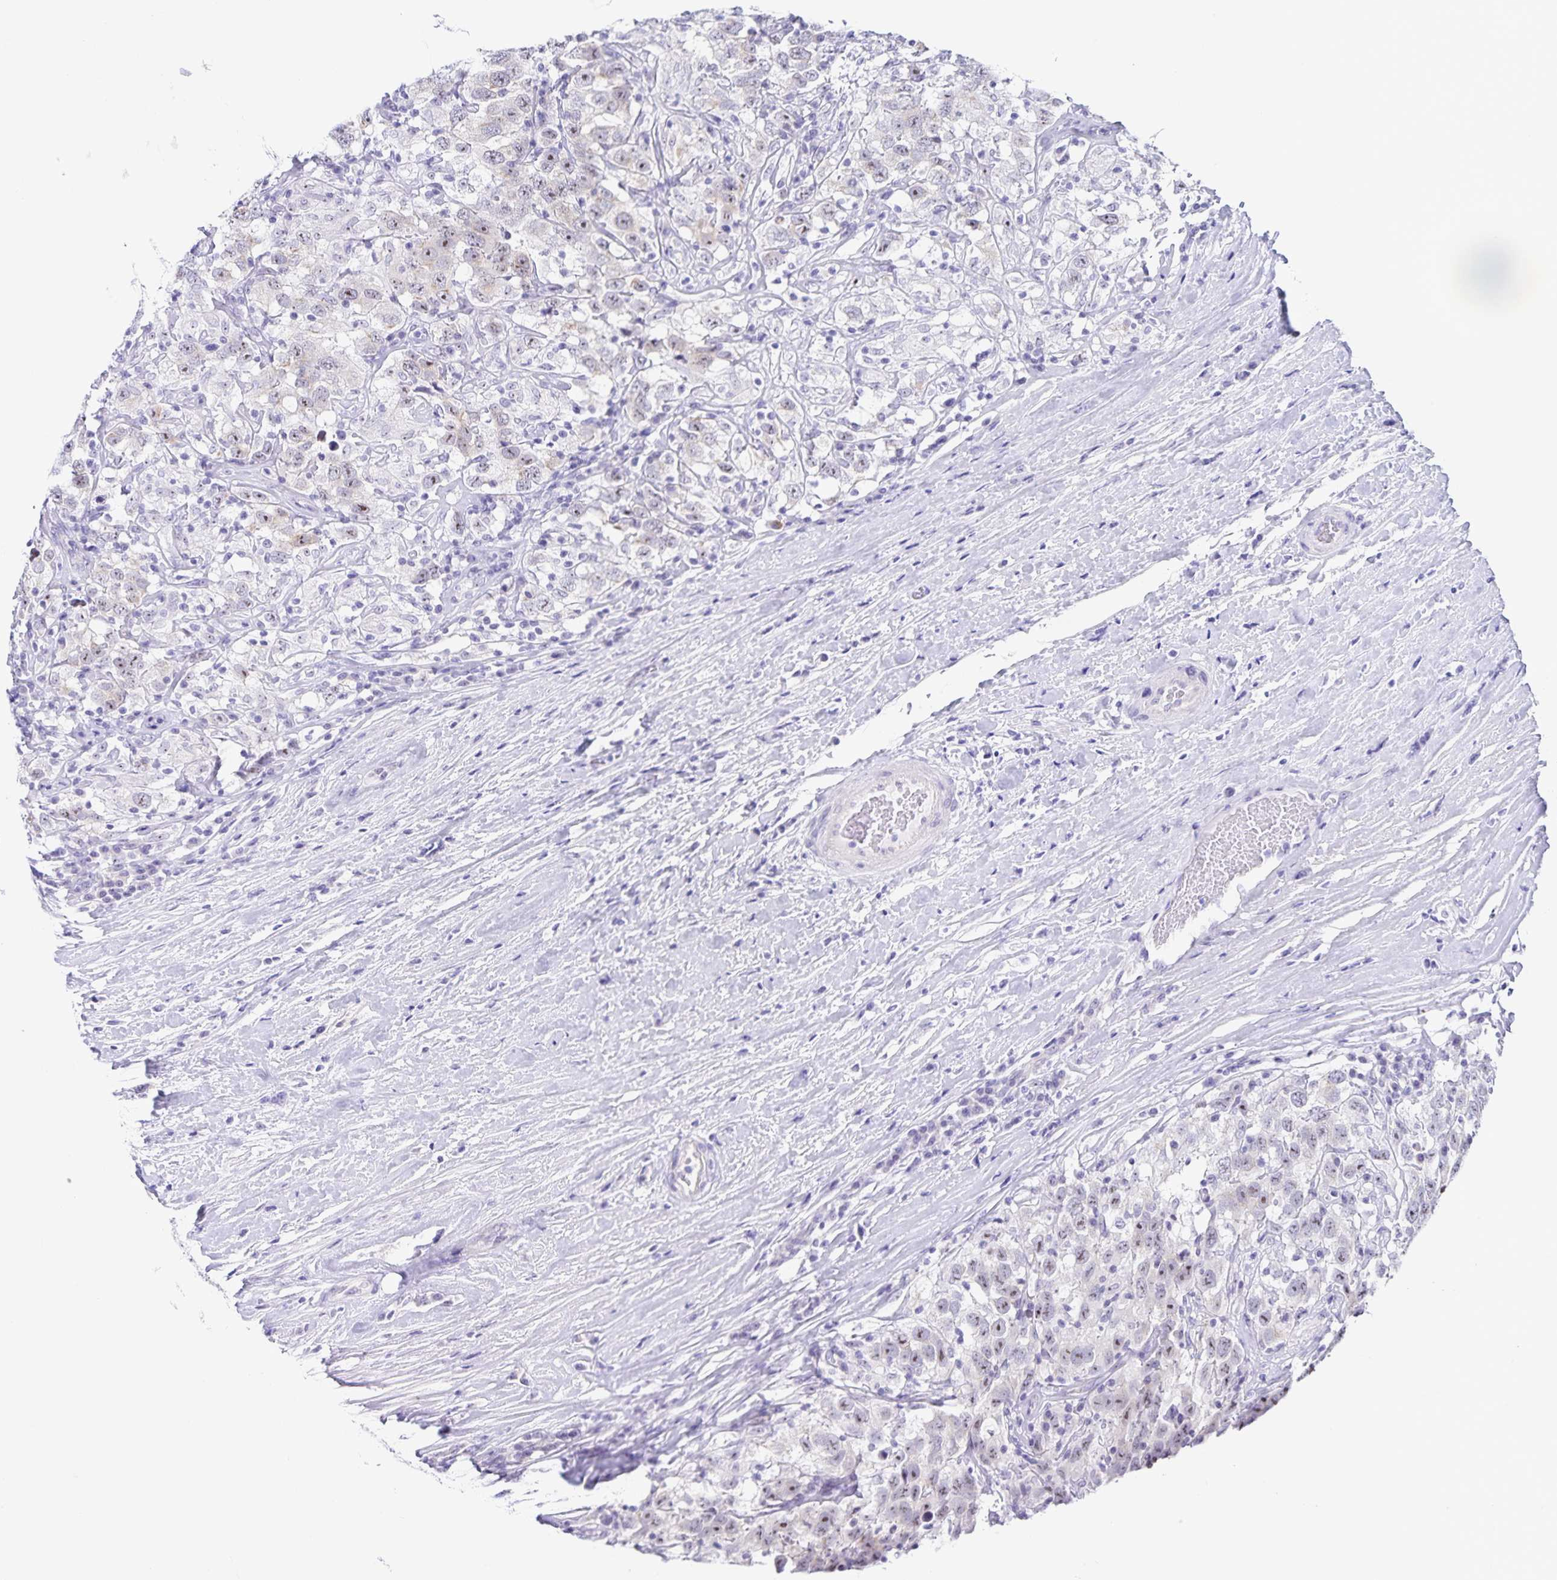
{"staining": {"intensity": "moderate", "quantity": "<25%", "location": "nuclear"}, "tissue": "testis cancer", "cell_type": "Tumor cells", "image_type": "cancer", "snomed": [{"axis": "morphology", "description": "Seminoma, NOS"}, {"axis": "topography", "description": "Testis"}], "caption": "Brown immunohistochemical staining in human testis cancer shows moderate nuclear expression in approximately <25% of tumor cells. Using DAB (3,3'-diaminobenzidine) (brown) and hematoxylin (blue) stains, captured at high magnification using brightfield microscopy.", "gene": "FAM170A", "patient": {"sex": "male", "age": 41}}